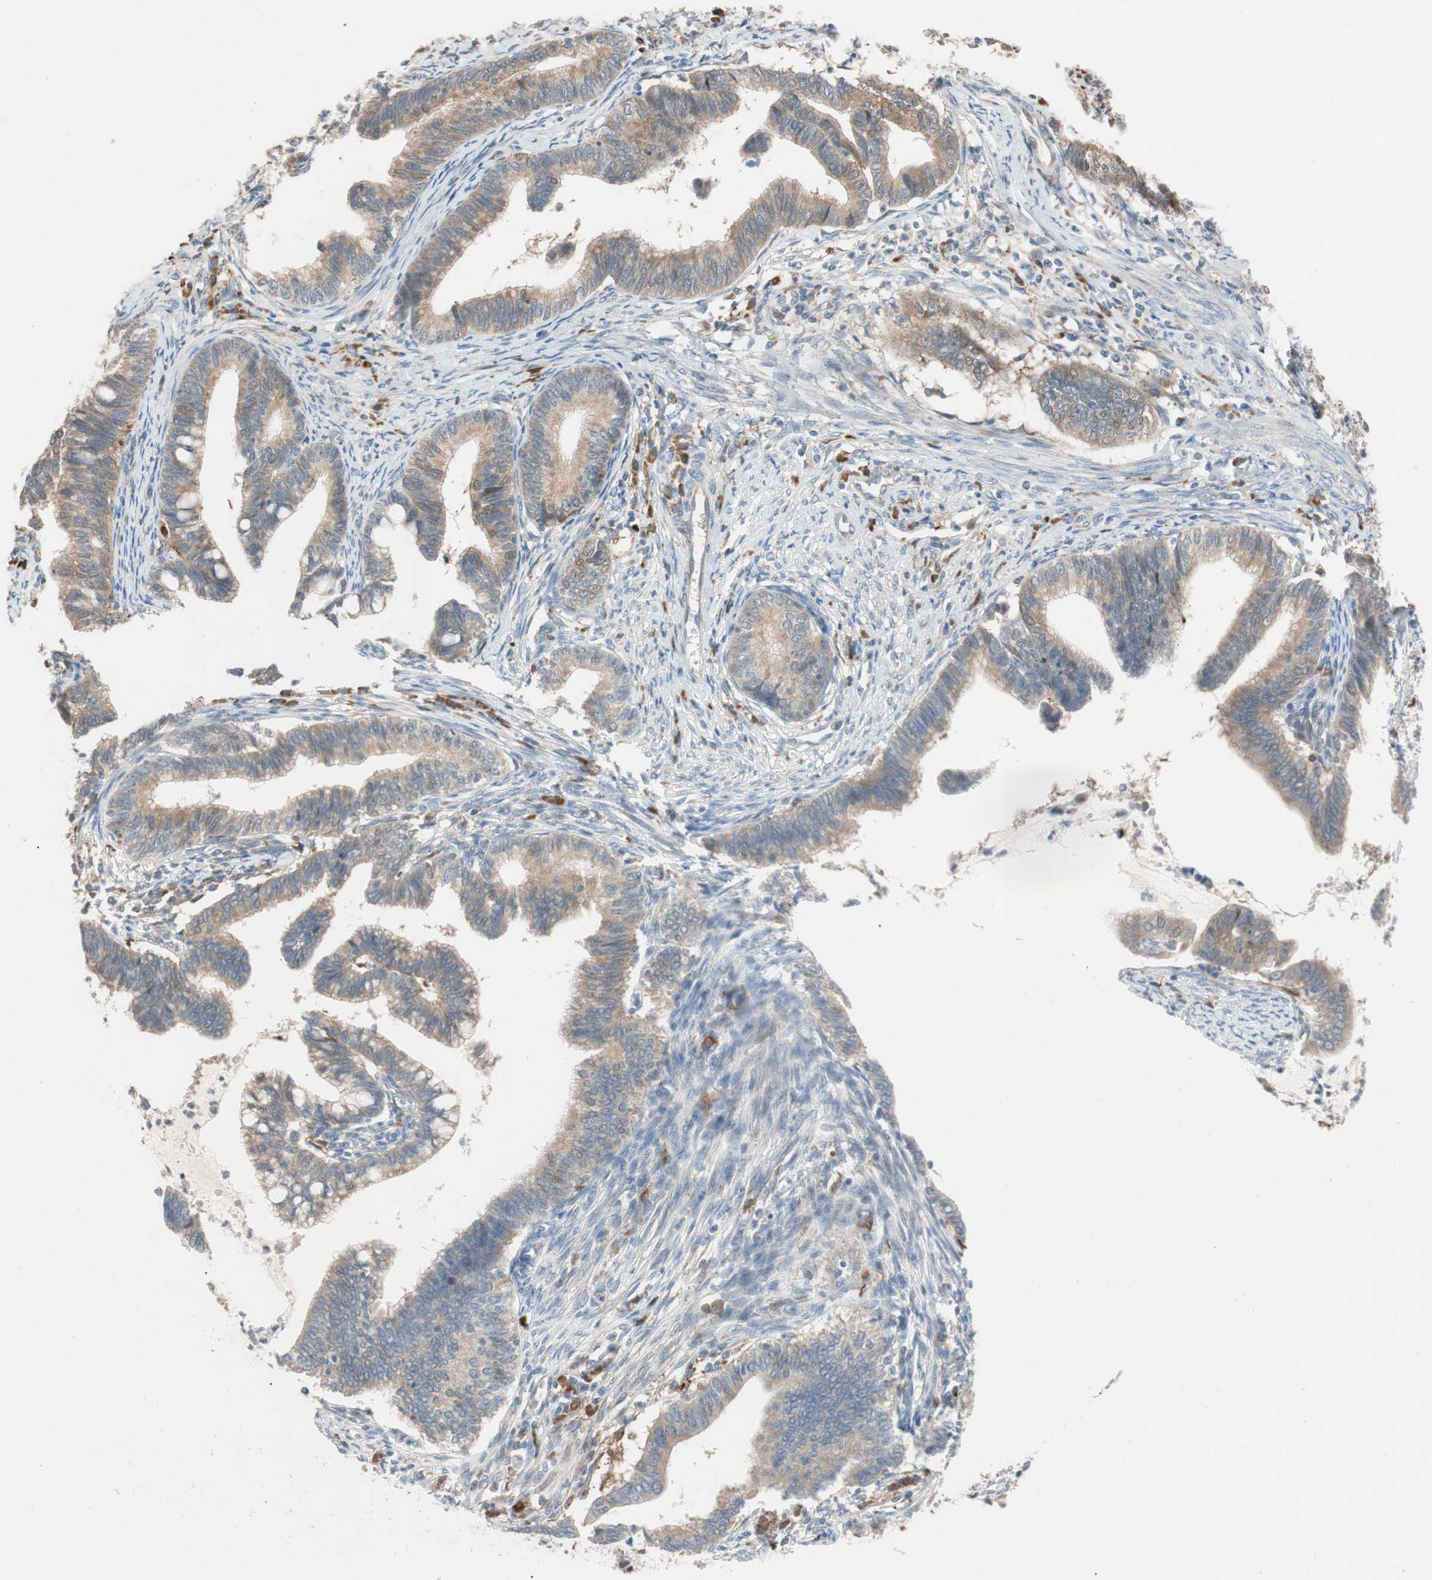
{"staining": {"intensity": "moderate", "quantity": ">75%", "location": "cytoplasmic/membranous"}, "tissue": "cervical cancer", "cell_type": "Tumor cells", "image_type": "cancer", "snomed": [{"axis": "morphology", "description": "Adenocarcinoma, NOS"}, {"axis": "topography", "description": "Cervix"}], "caption": "Immunohistochemical staining of cervical cancer exhibits moderate cytoplasmic/membranous protein expression in about >75% of tumor cells.", "gene": "FAAH", "patient": {"sex": "female", "age": 36}}